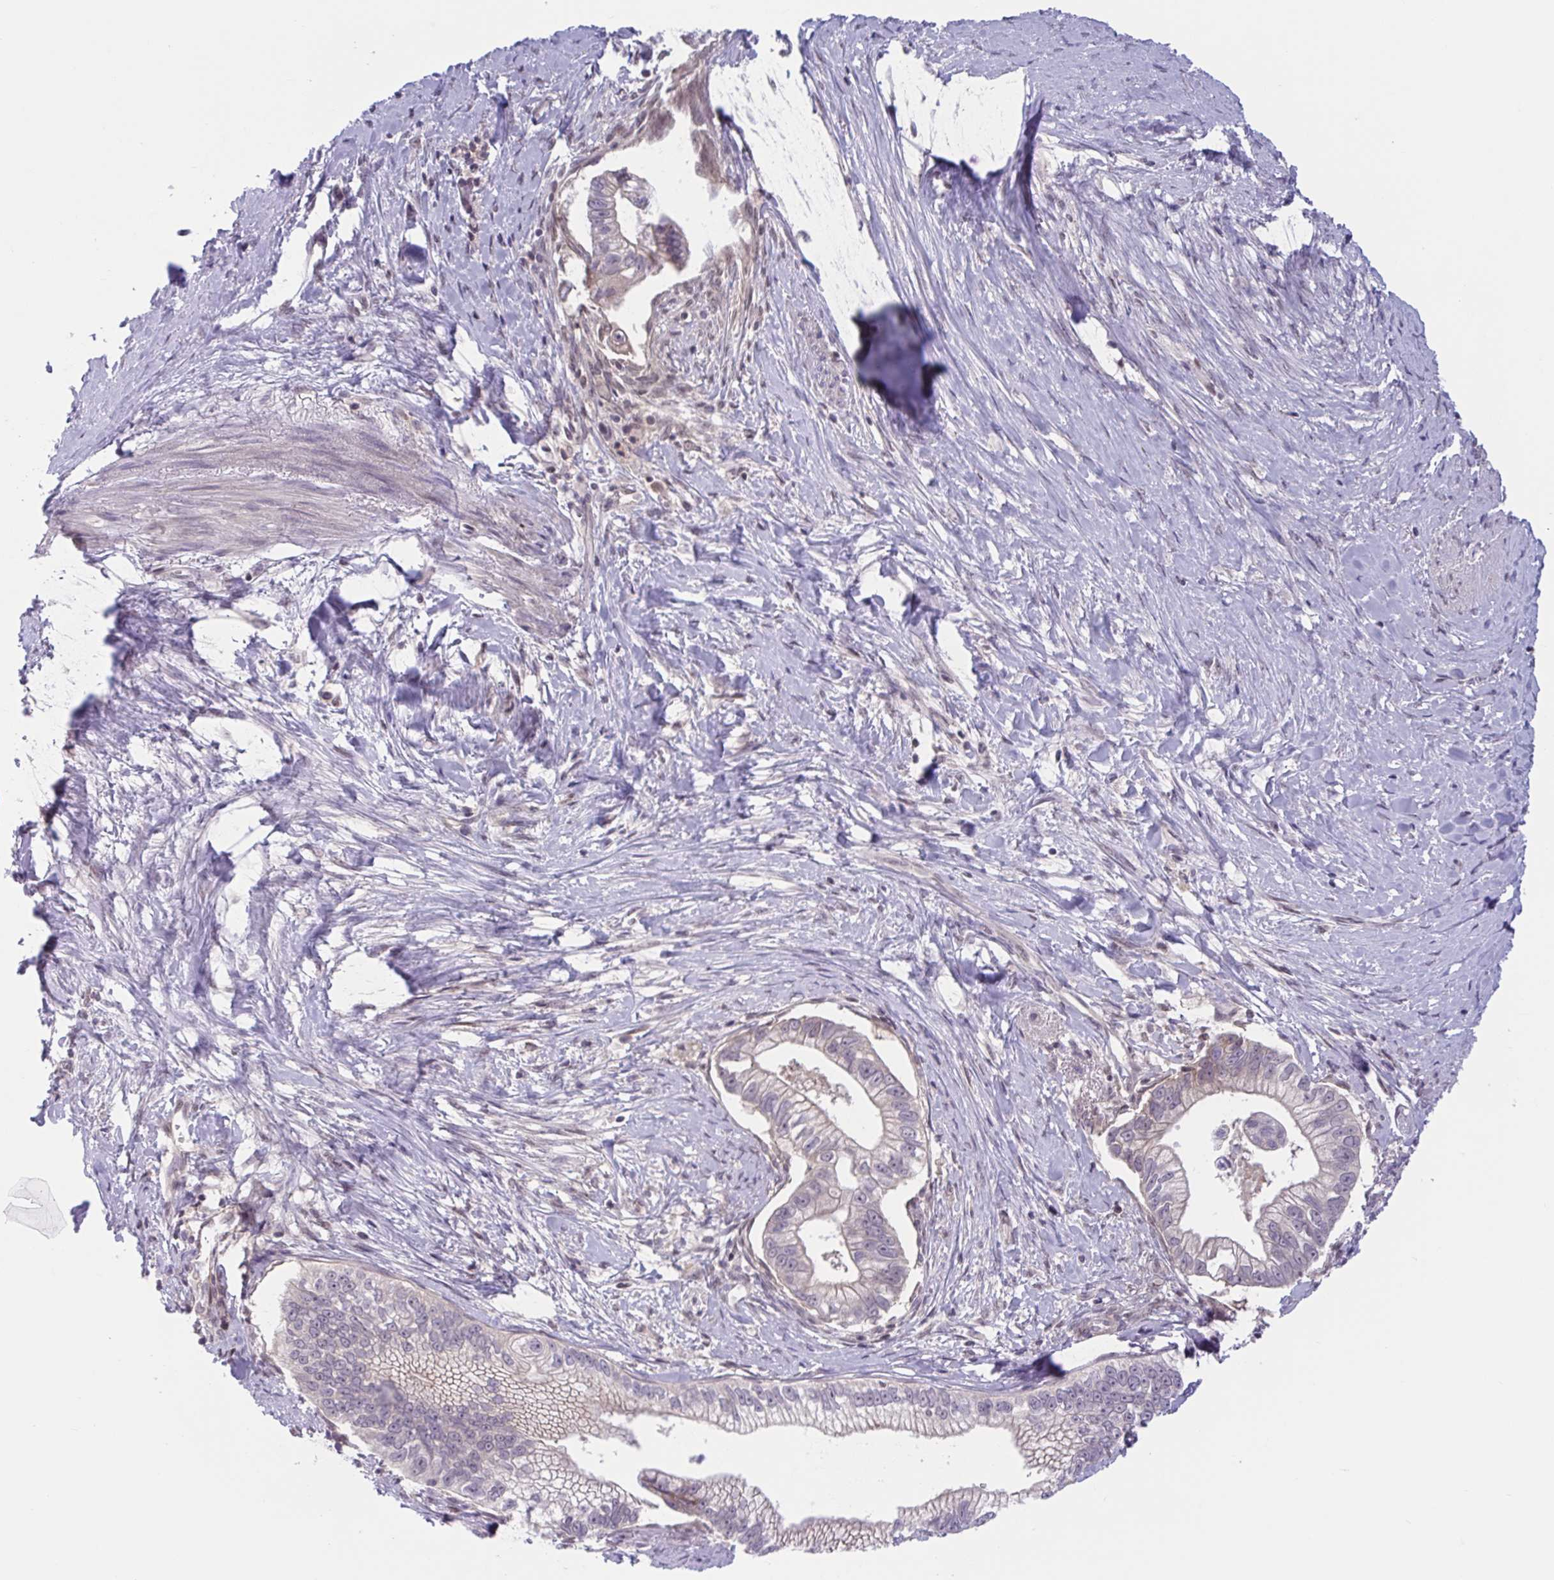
{"staining": {"intensity": "weak", "quantity": "<25%", "location": "cytoplasmic/membranous"}, "tissue": "pancreatic cancer", "cell_type": "Tumor cells", "image_type": "cancer", "snomed": [{"axis": "morphology", "description": "Adenocarcinoma, NOS"}, {"axis": "topography", "description": "Pancreas"}], "caption": "IHC micrograph of human pancreatic cancer stained for a protein (brown), which demonstrates no positivity in tumor cells.", "gene": "TTC7B", "patient": {"sex": "male", "age": 70}}